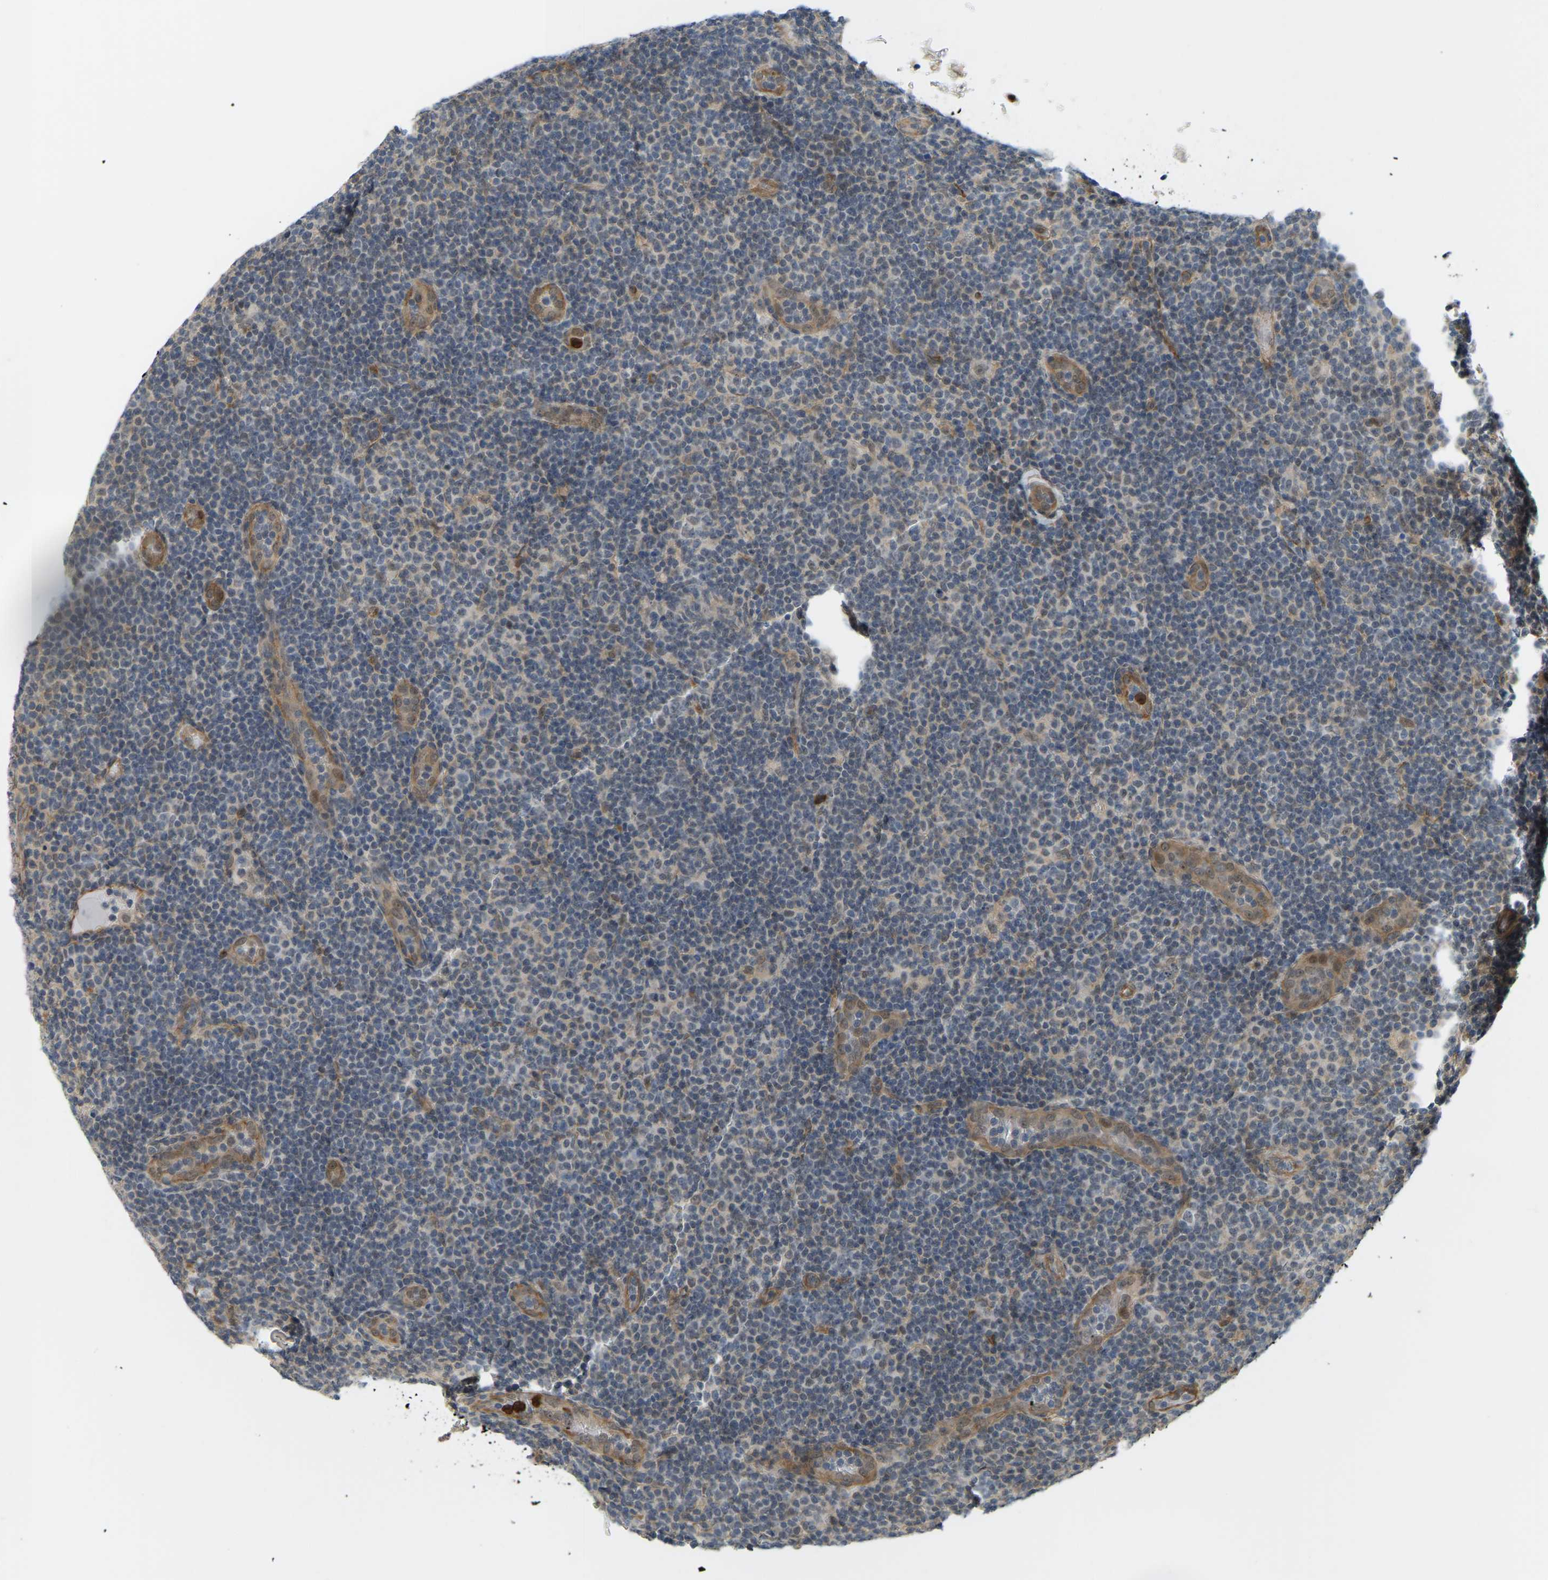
{"staining": {"intensity": "weak", "quantity": "<25%", "location": "cytoplasmic/membranous"}, "tissue": "lymphoma", "cell_type": "Tumor cells", "image_type": "cancer", "snomed": [{"axis": "morphology", "description": "Malignant lymphoma, non-Hodgkin's type, Low grade"}, {"axis": "topography", "description": "Lymph node"}], "caption": "Immunohistochemistry image of human low-grade malignant lymphoma, non-Hodgkin's type stained for a protein (brown), which shows no expression in tumor cells. (IHC, brightfield microscopy, high magnification).", "gene": "SERPINB5", "patient": {"sex": "male", "age": 83}}